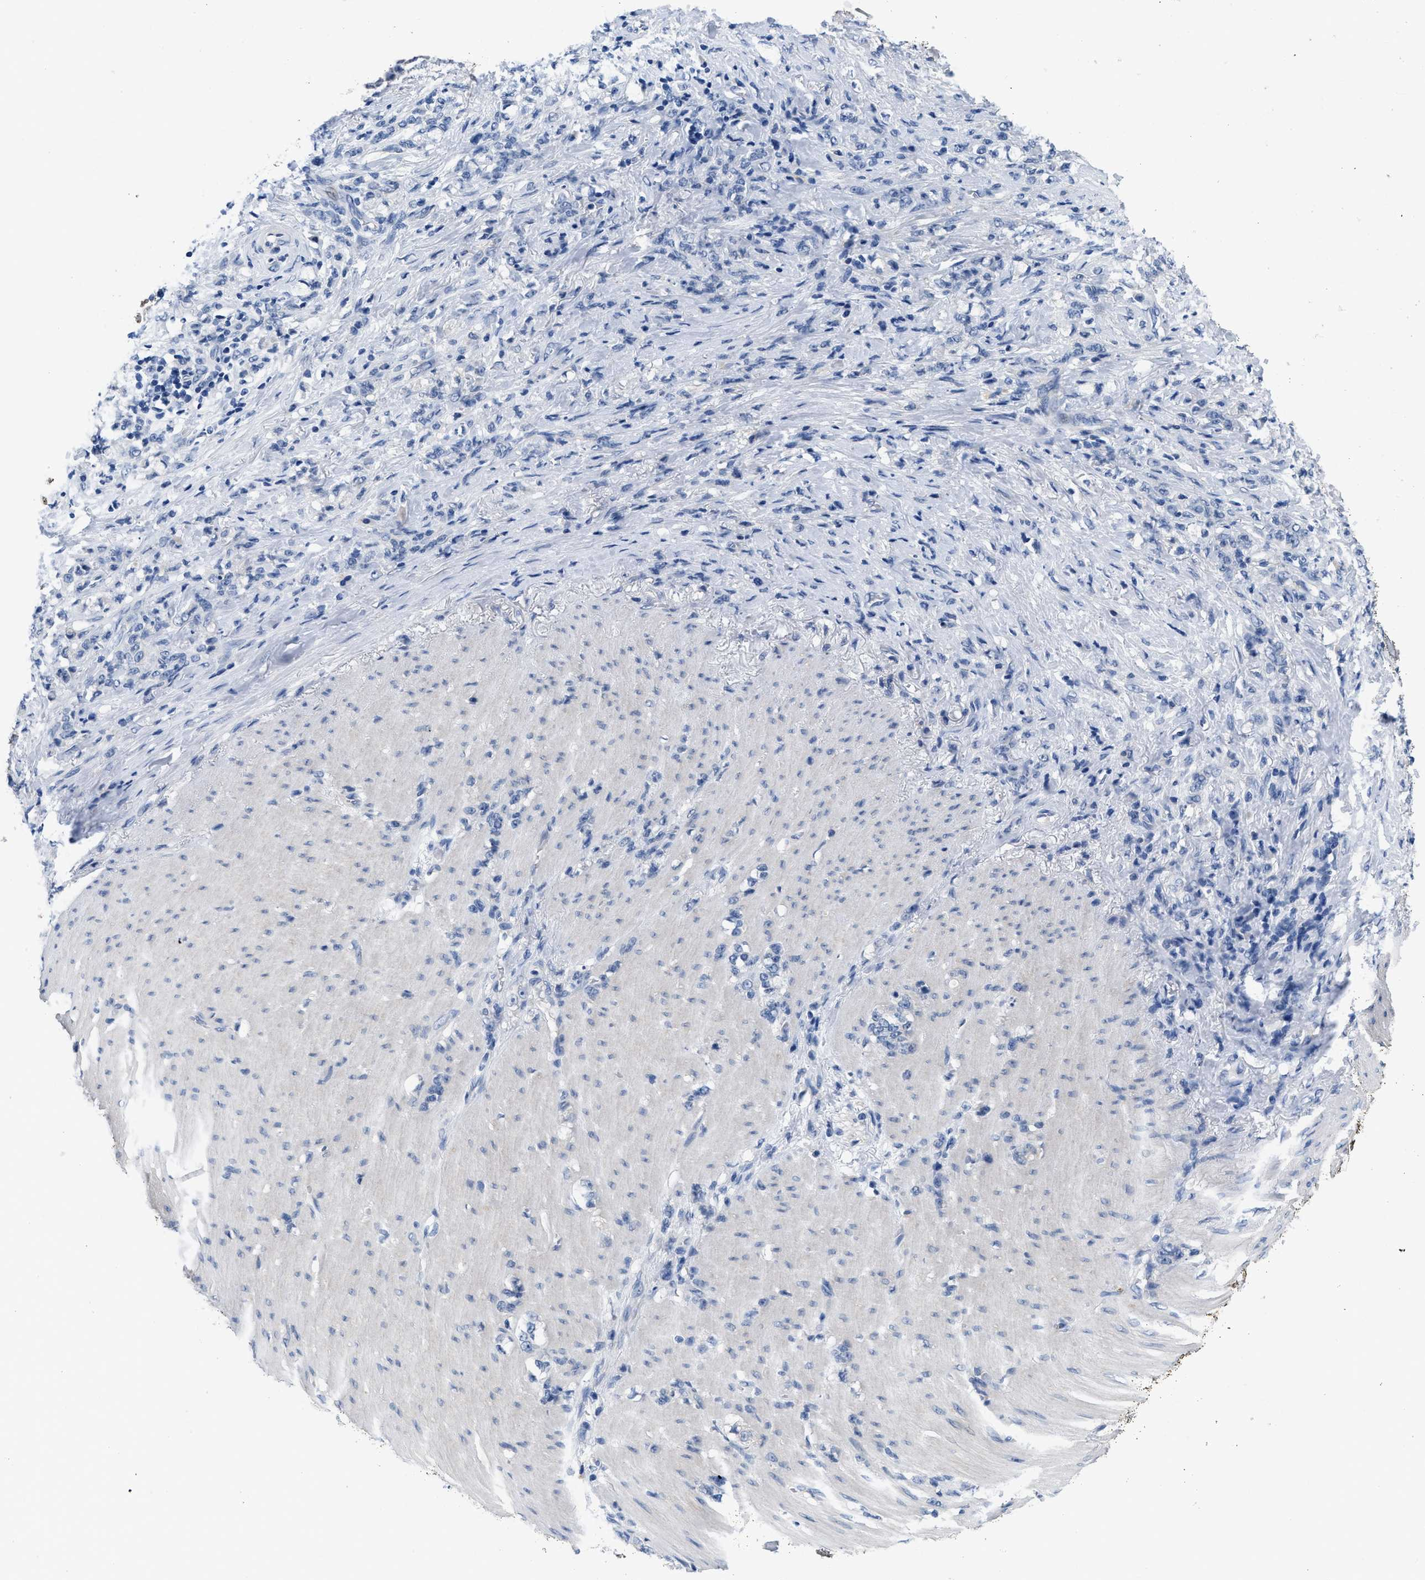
{"staining": {"intensity": "negative", "quantity": "none", "location": "none"}, "tissue": "stomach cancer", "cell_type": "Tumor cells", "image_type": "cancer", "snomed": [{"axis": "morphology", "description": "Adenocarcinoma, NOS"}, {"axis": "topography", "description": "Stomach, lower"}], "caption": "An immunohistochemistry image of stomach cancer (adenocarcinoma) is shown. There is no staining in tumor cells of stomach cancer (adenocarcinoma).", "gene": "PYY", "patient": {"sex": "male", "age": 88}}